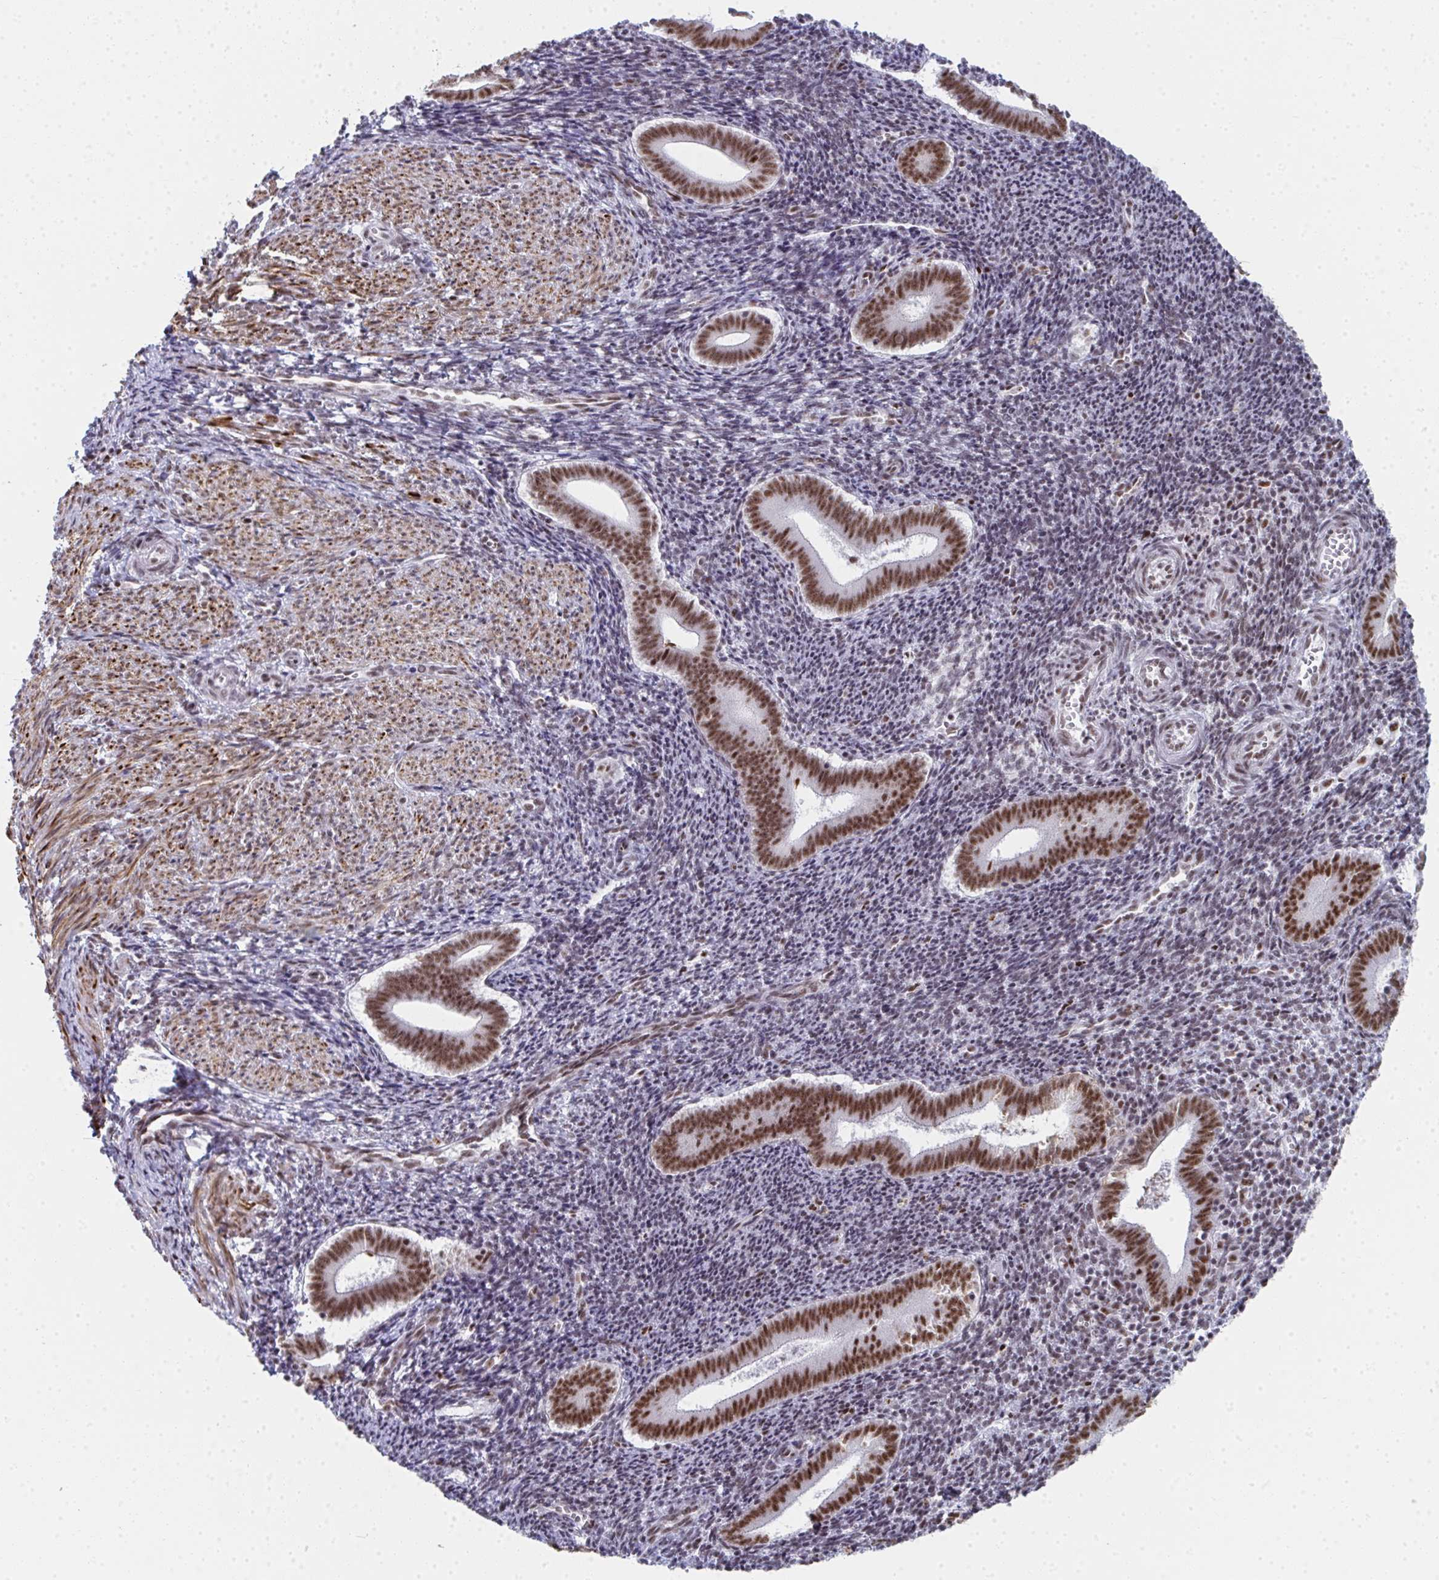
{"staining": {"intensity": "moderate", "quantity": "<25%", "location": "nuclear"}, "tissue": "endometrium", "cell_type": "Cells in endometrial stroma", "image_type": "normal", "snomed": [{"axis": "morphology", "description": "Normal tissue, NOS"}, {"axis": "topography", "description": "Endometrium"}], "caption": "This image reveals immunohistochemistry (IHC) staining of benign human endometrium, with low moderate nuclear positivity in about <25% of cells in endometrial stroma.", "gene": "SNRNP70", "patient": {"sex": "female", "age": 25}}